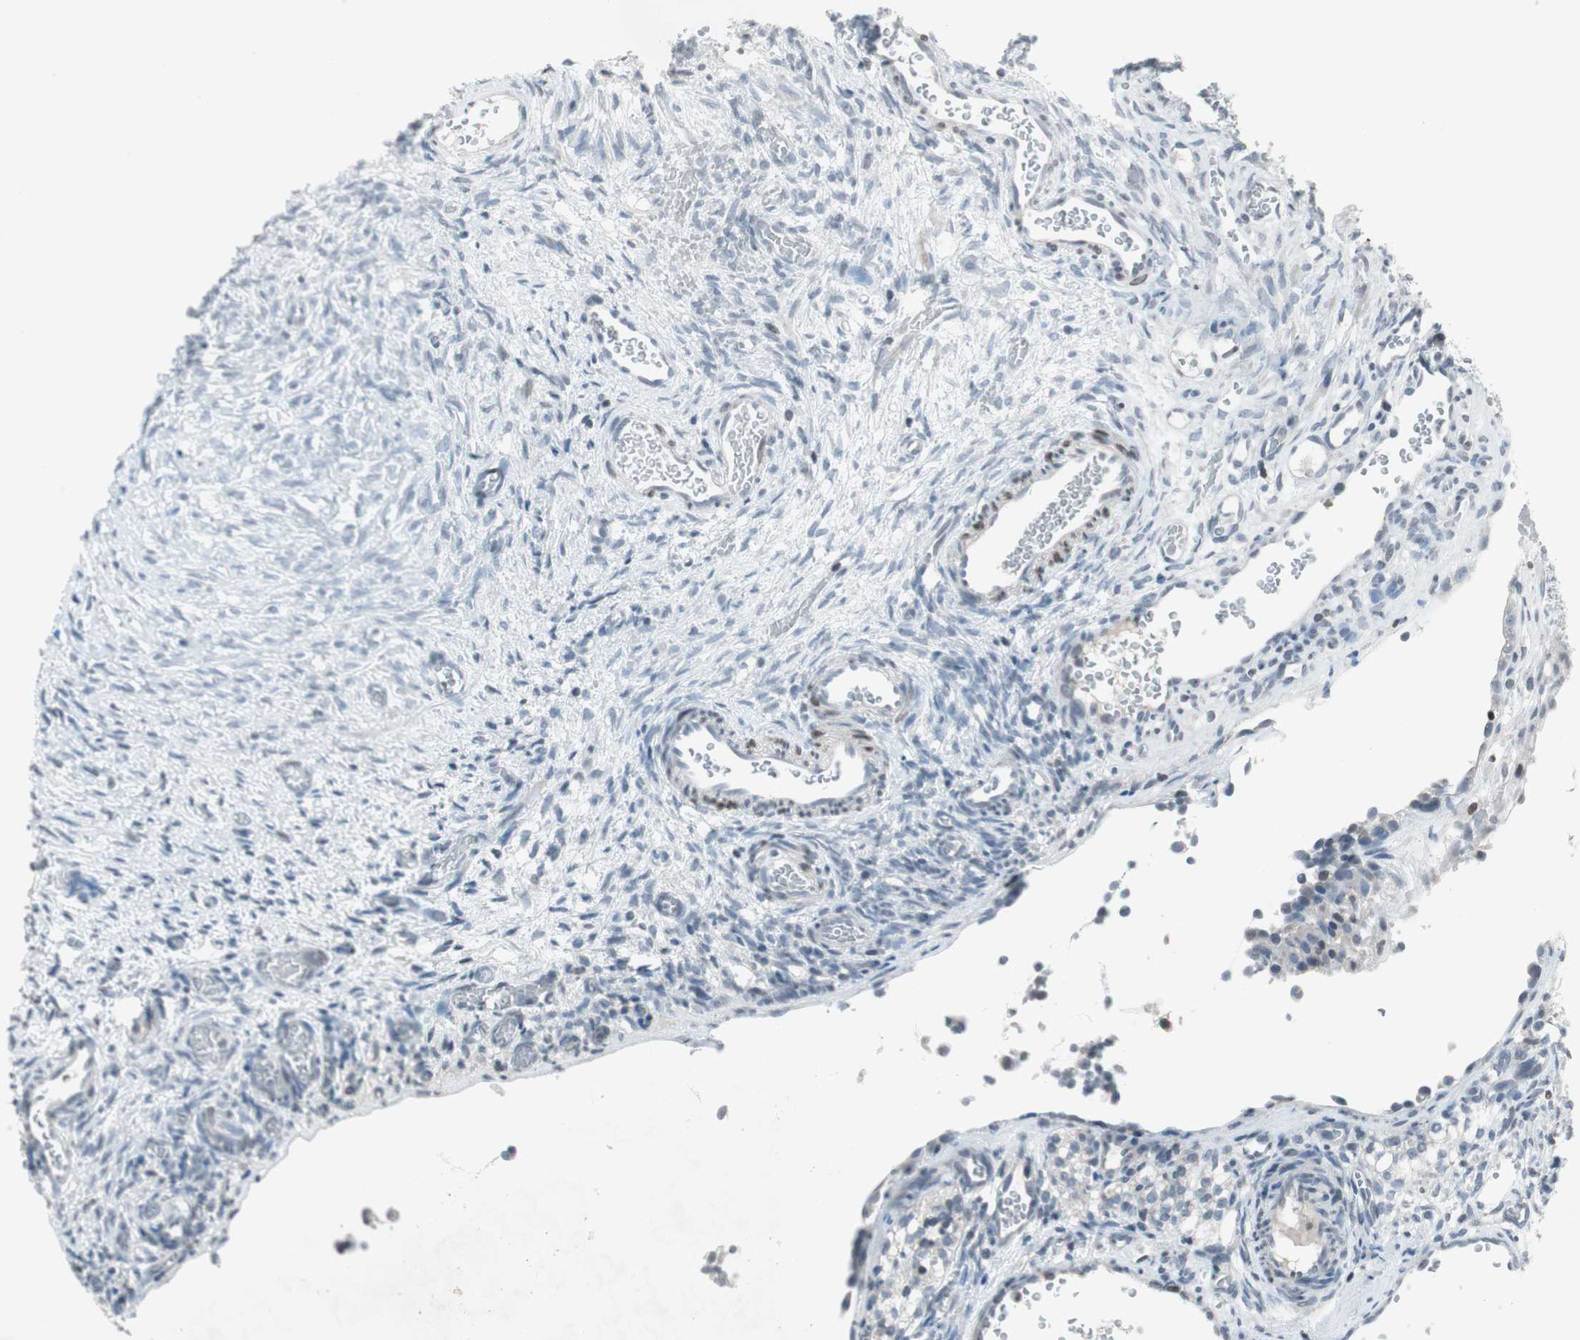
{"staining": {"intensity": "negative", "quantity": "none", "location": "none"}, "tissue": "ovary", "cell_type": "Ovarian stroma cells", "image_type": "normal", "snomed": [{"axis": "morphology", "description": "Normal tissue, NOS"}, {"axis": "topography", "description": "Ovary"}], "caption": "The immunohistochemistry micrograph has no significant positivity in ovarian stroma cells of ovary.", "gene": "ARG2", "patient": {"sex": "female", "age": 35}}